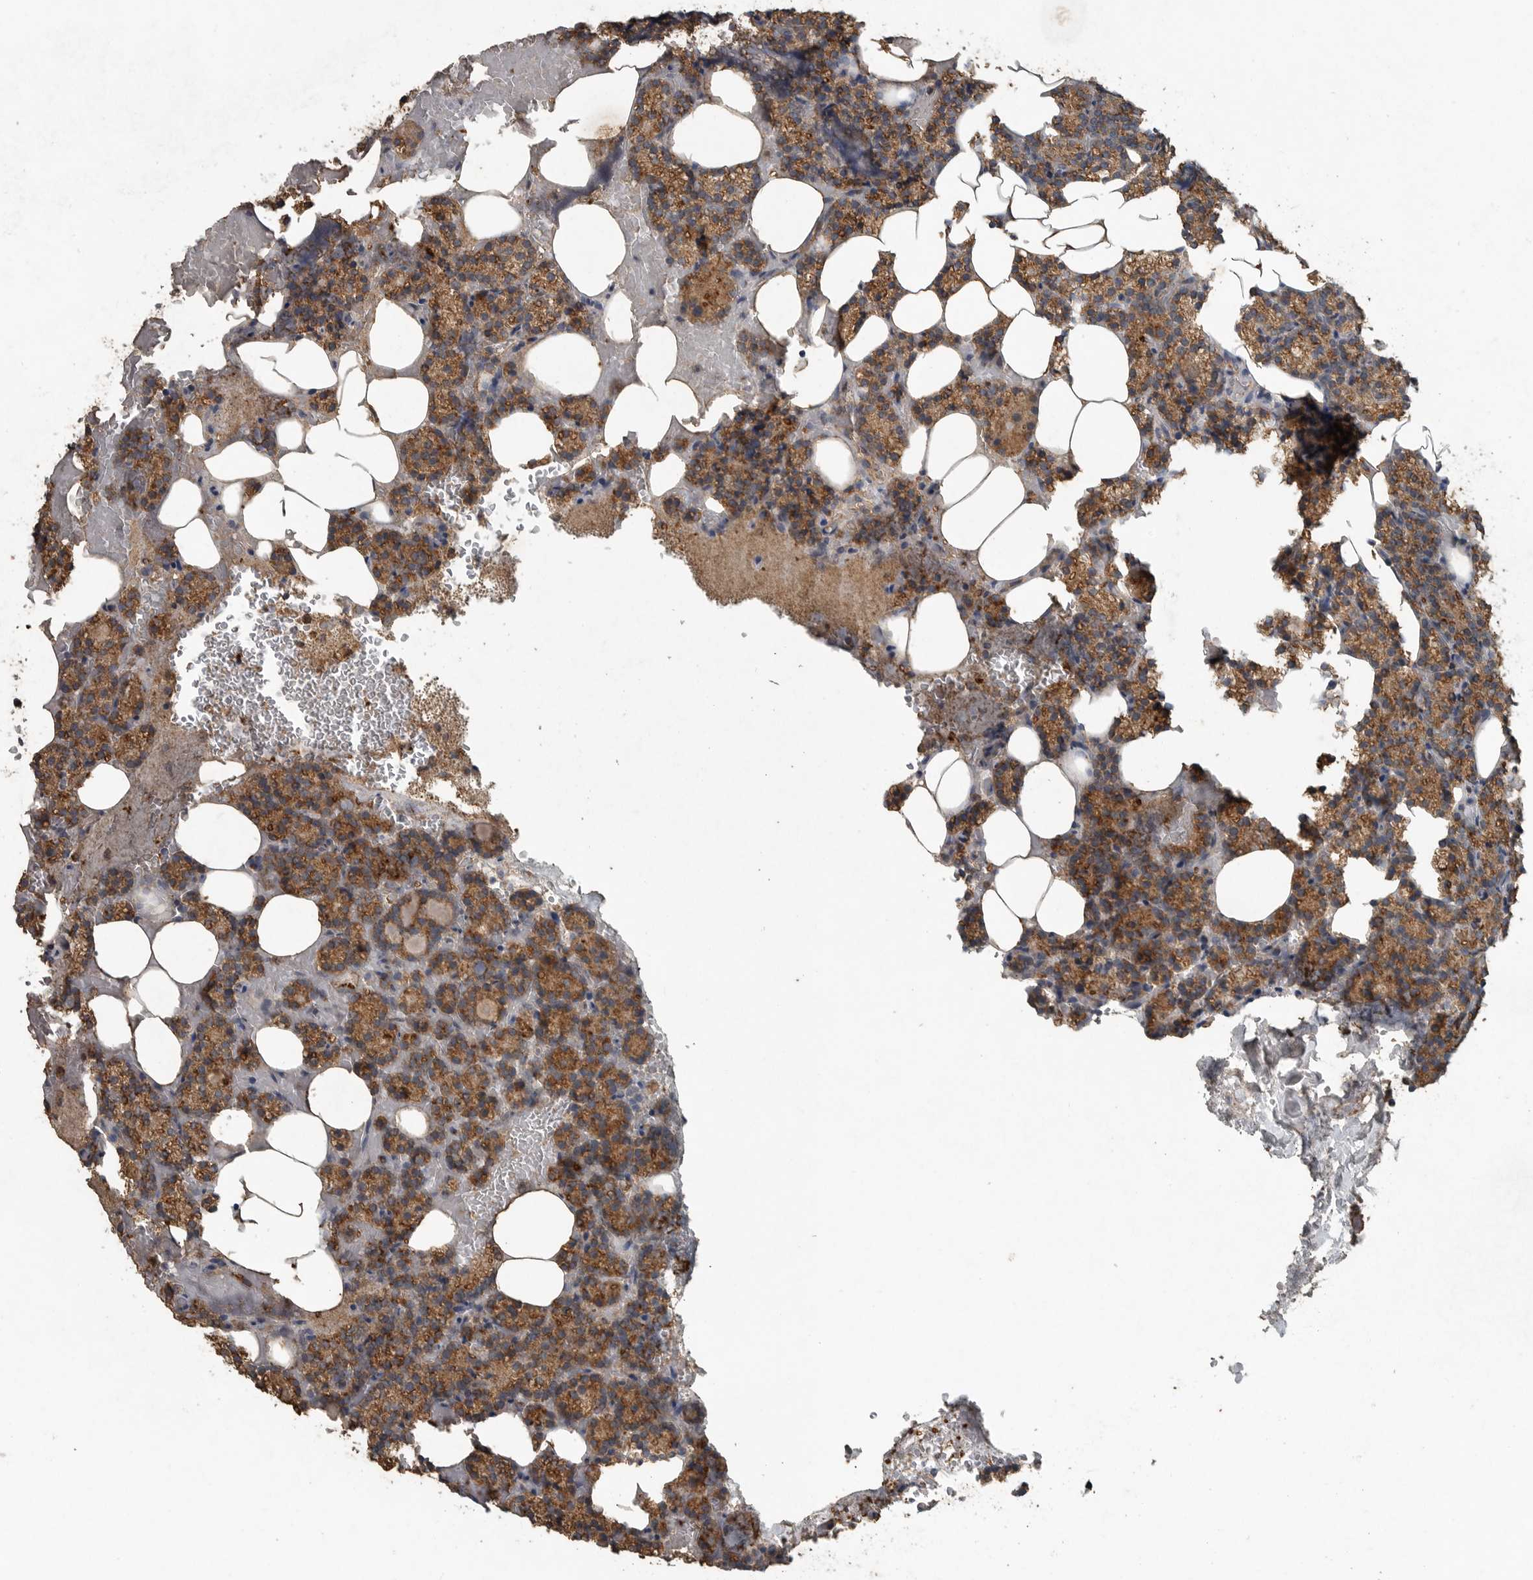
{"staining": {"intensity": "strong", "quantity": ">75%", "location": "cytoplasmic/membranous"}, "tissue": "parathyroid gland", "cell_type": "Glandular cells", "image_type": "normal", "snomed": [{"axis": "morphology", "description": "Normal tissue, NOS"}, {"axis": "topography", "description": "Parathyroid gland"}], "caption": "Glandular cells reveal high levels of strong cytoplasmic/membranous staining in about >75% of cells in benign human parathyroid gland. The staining was performed using DAB (3,3'-diaminobenzidine), with brown indicating positive protein expression. Nuclei are stained blue with hematoxylin.", "gene": "IL6ST", "patient": {"sex": "female", "age": 78}}